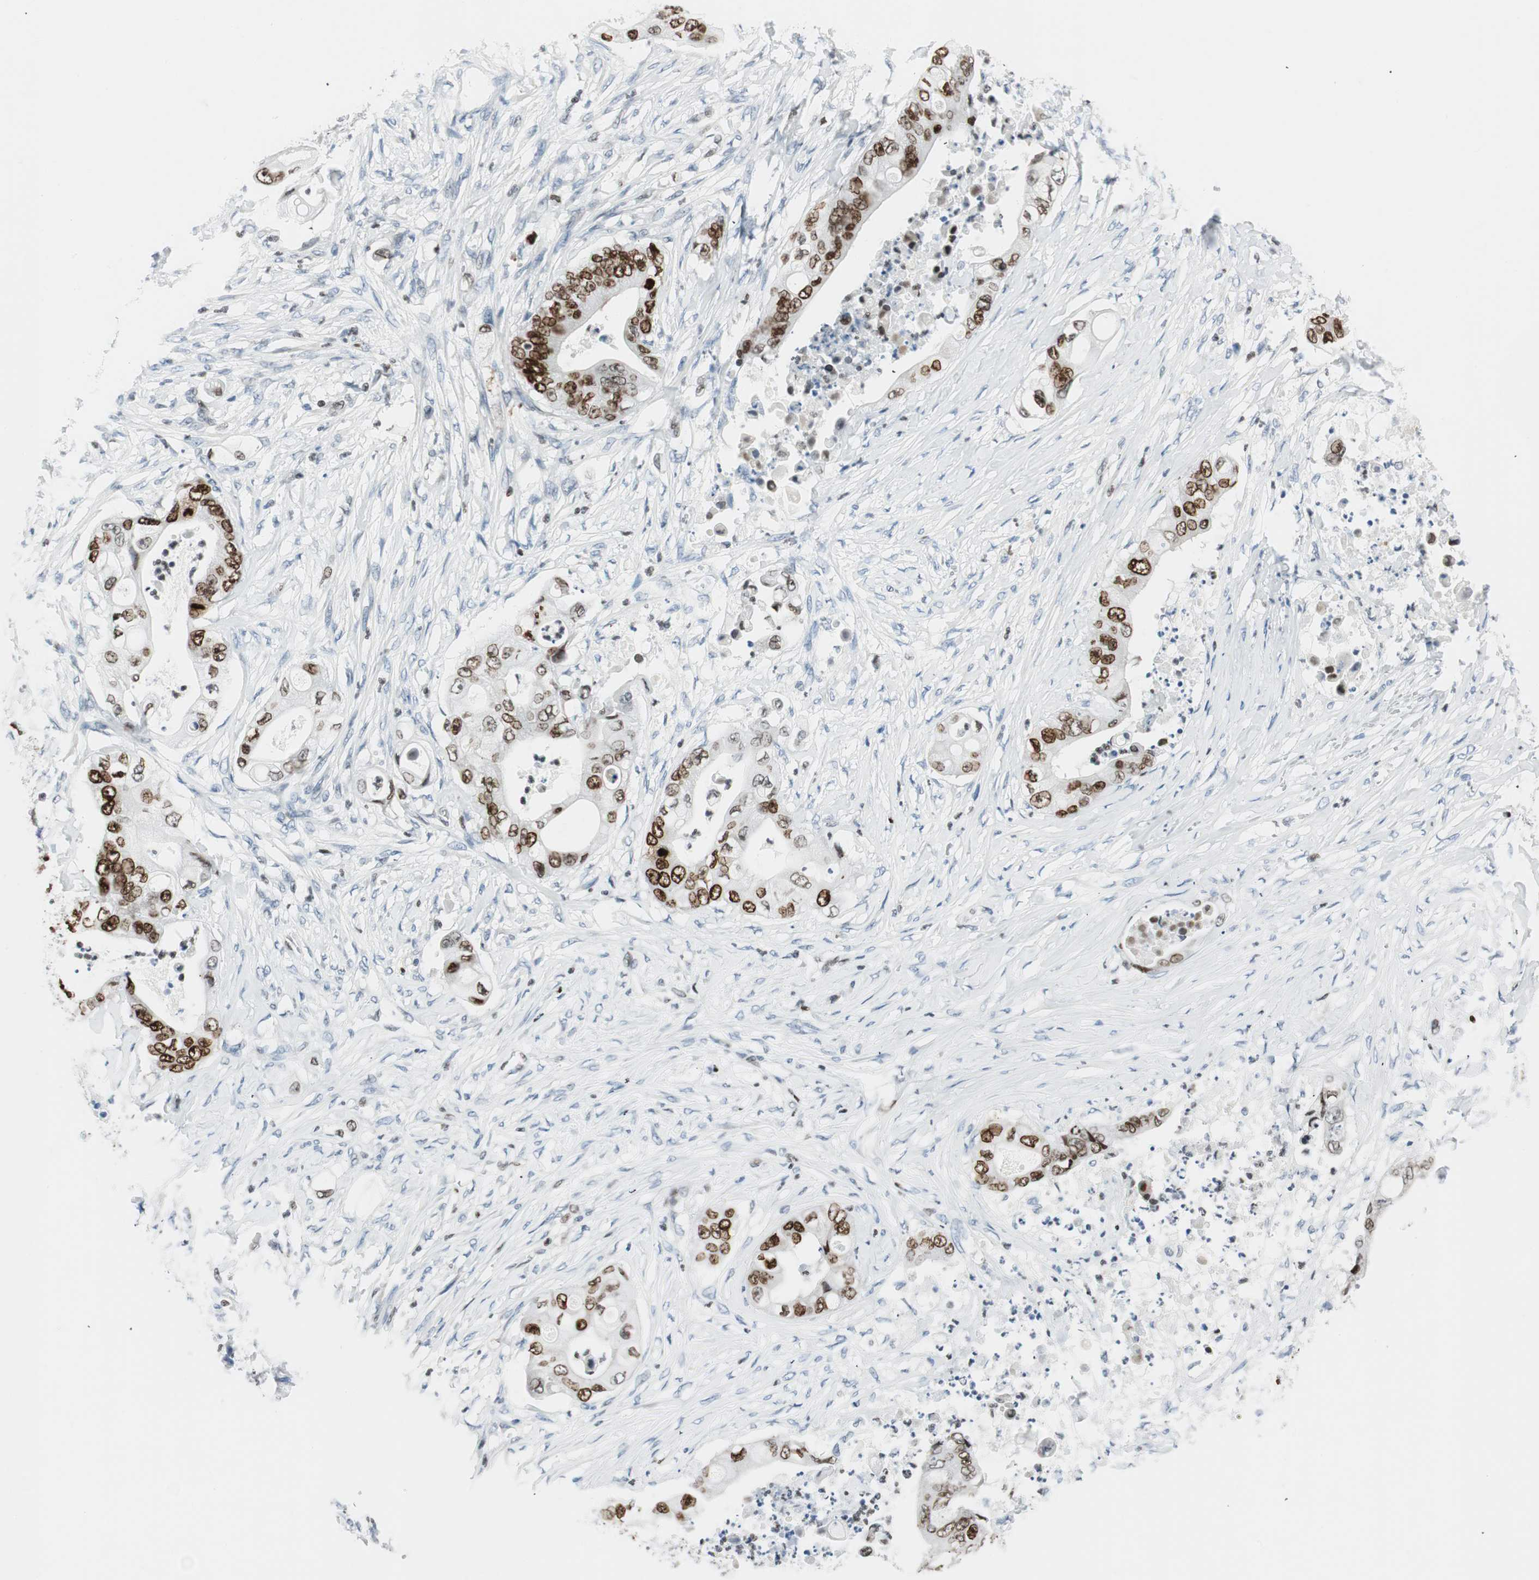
{"staining": {"intensity": "strong", "quantity": "25%-75%", "location": "nuclear"}, "tissue": "stomach cancer", "cell_type": "Tumor cells", "image_type": "cancer", "snomed": [{"axis": "morphology", "description": "Adenocarcinoma, NOS"}, {"axis": "topography", "description": "Stomach"}], "caption": "Stomach cancer (adenocarcinoma) stained with a brown dye shows strong nuclear positive positivity in about 25%-75% of tumor cells.", "gene": "EZH2", "patient": {"sex": "female", "age": 73}}